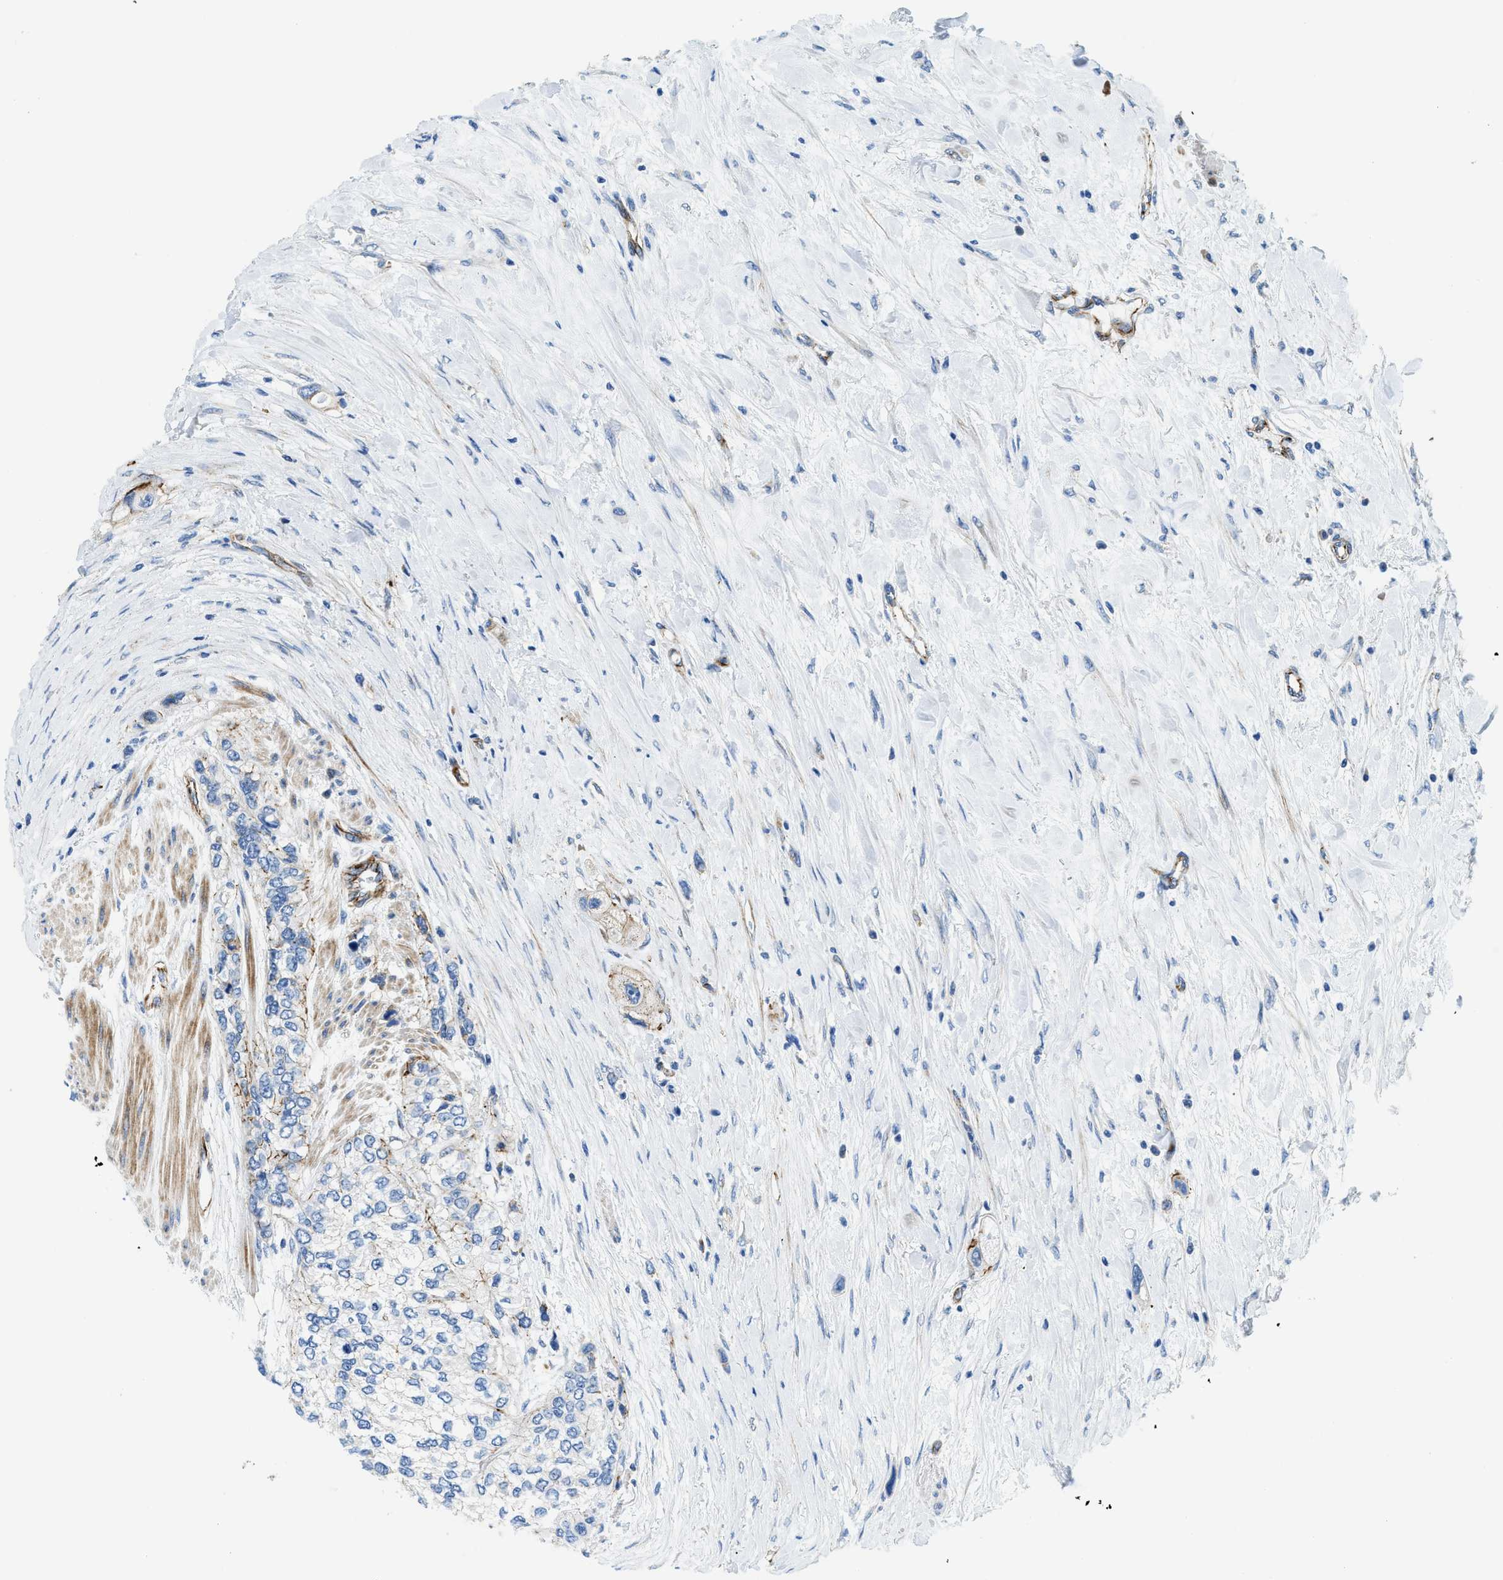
{"staining": {"intensity": "negative", "quantity": "none", "location": "none"}, "tissue": "urothelial cancer", "cell_type": "Tumor cells", "image_type": "cancer", "snomed": [{"axis": "morphology", "description": "Urothelial carcinoma, High grade"}, {"axis": "topography", "description": "Urinary bladder"}], "caption": "The micrograph demonstrates no staining of tumor cells in urothelial cancer.", "gene": "CUTA", "patient": {"sex": "female", "age": 56}}